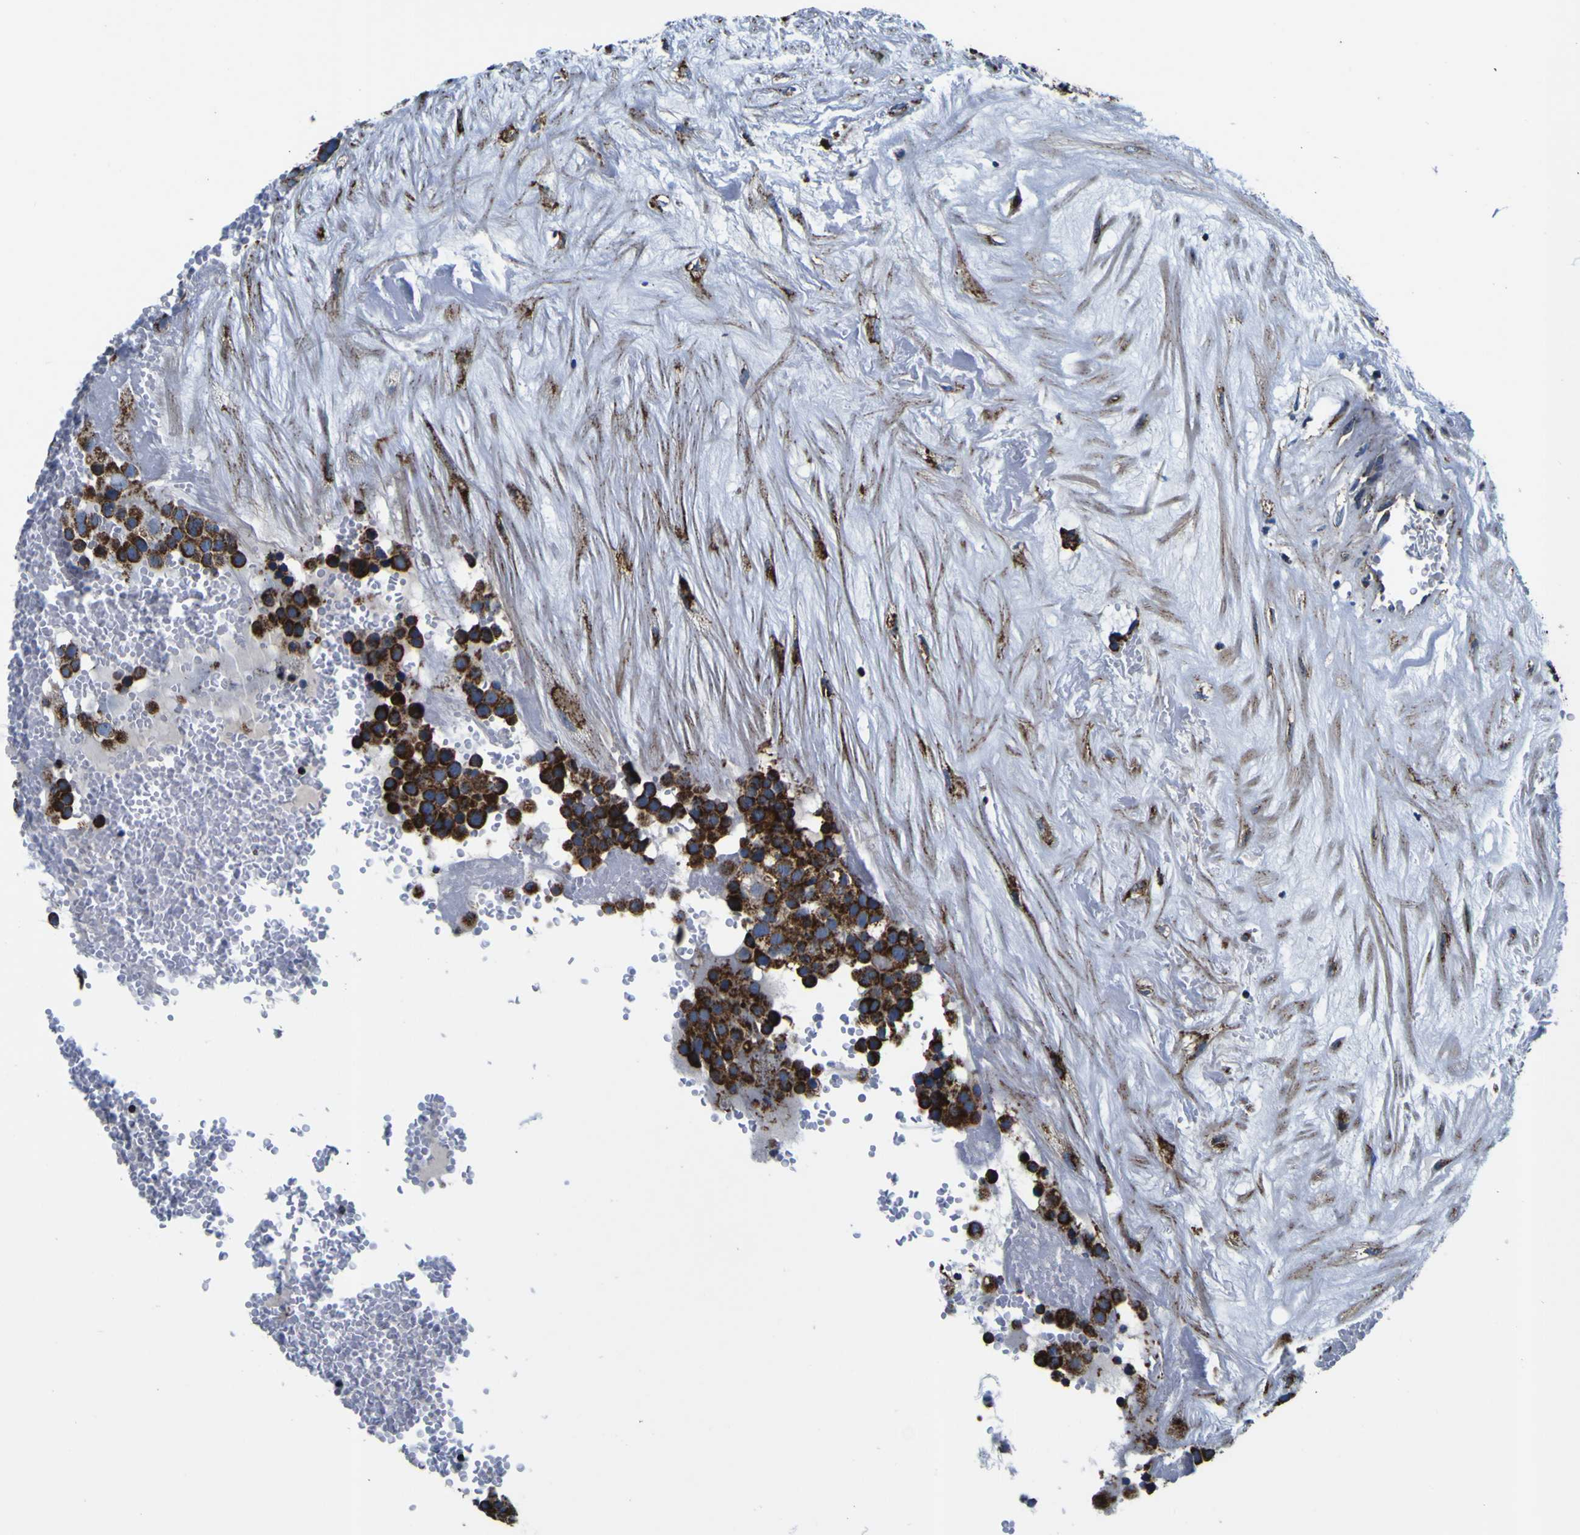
{"staining": {"intensity": "strong", "quantity": ">75%", "location": "cytoplasmic/membranous"}, "tissue": "testis cancer", "cell_type": "Tumor cells", "image_type": "cancer", "snomed": [{"axis": "morphology", "description": "Seminoma, NOS"}, {"axis": "topography", "description": "Testis"}], "caption": "A micrograph of human testis cancer (seminoma) stained for a protein demonstrates strong cytoplasmic/membranous brown staining in tumor cells.", "gene": "PTRH2", "patient": {"sex": "male", "age": 71}}